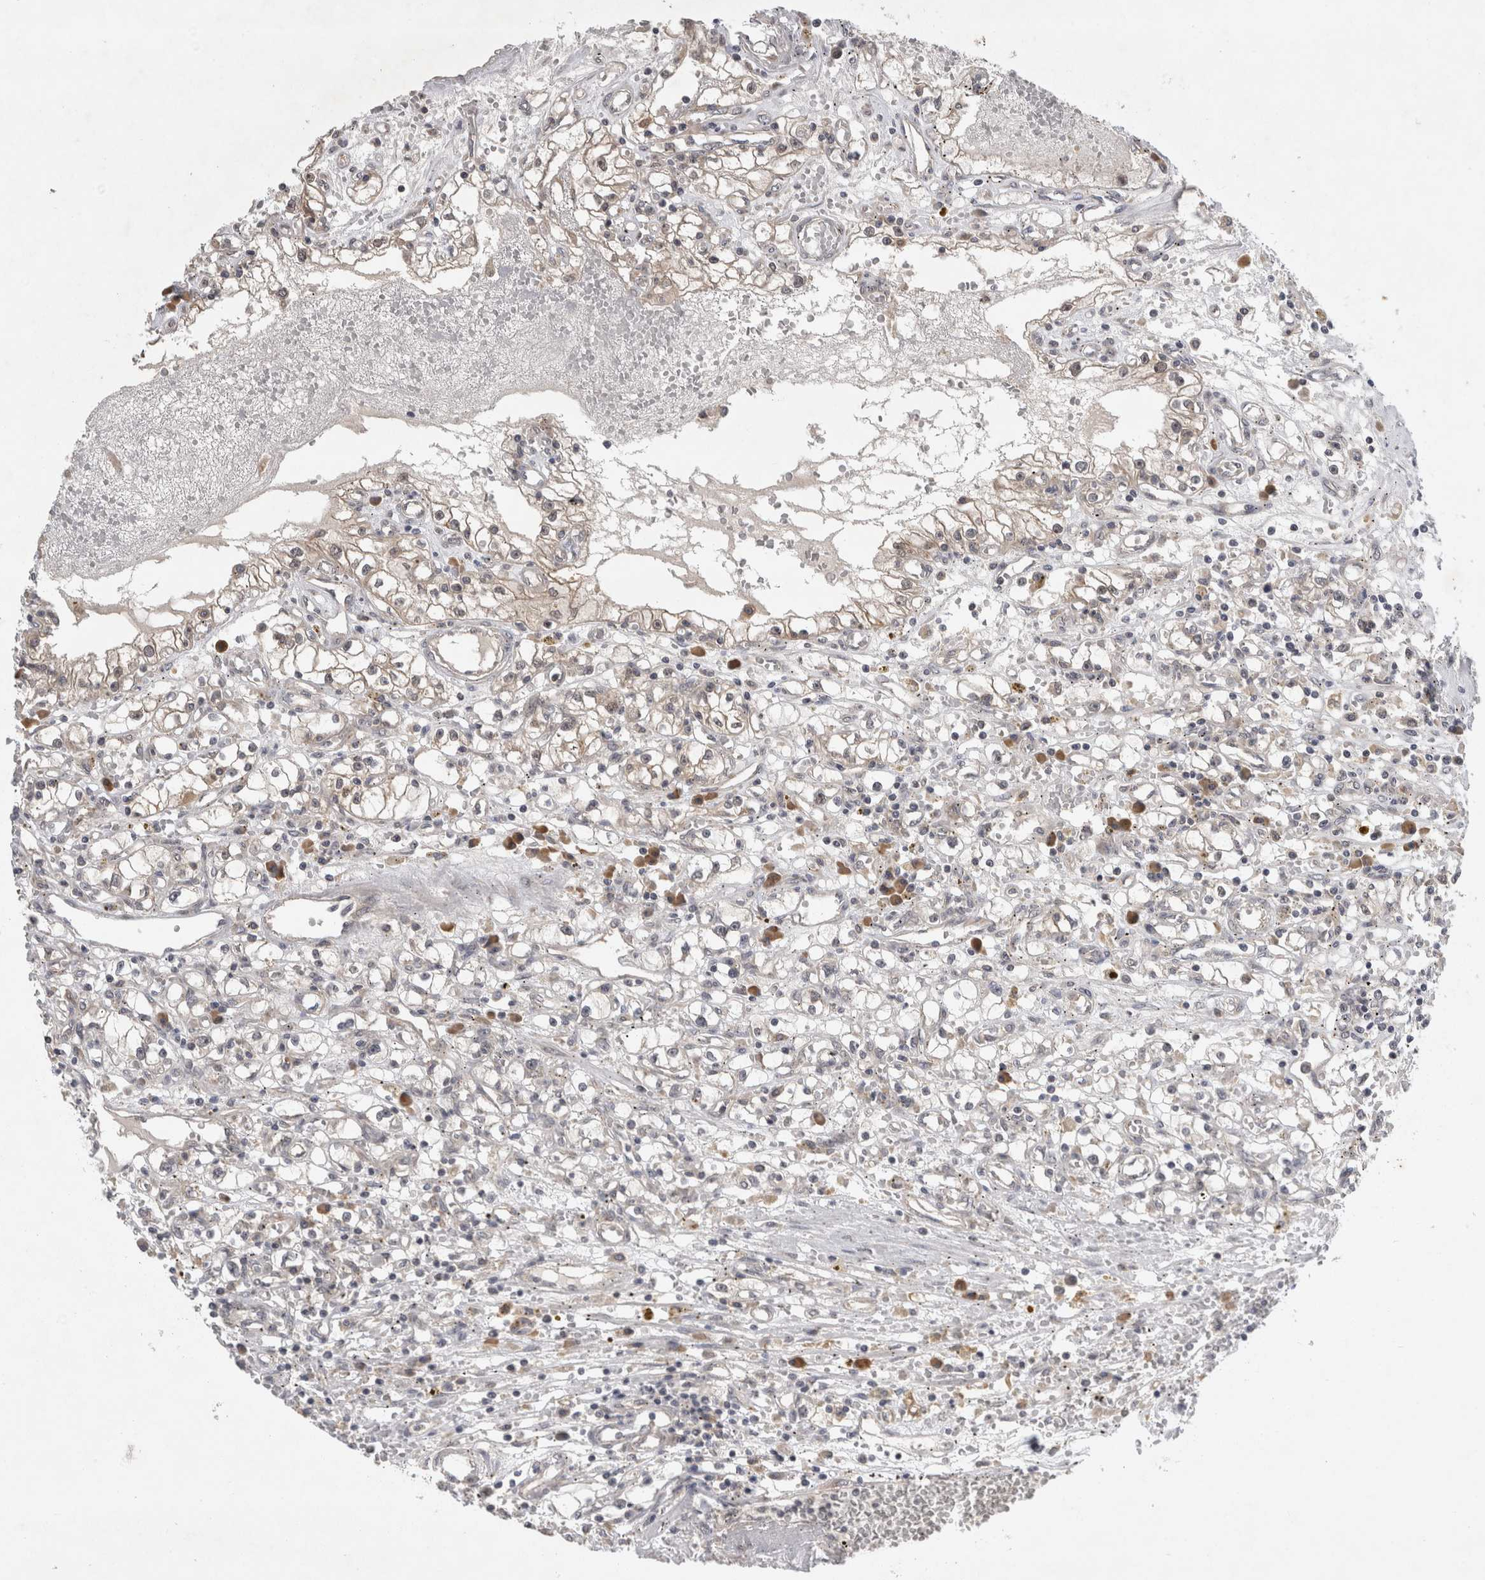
{"staining": {"intensity": "negative", "quantity": "none", "location": "none"}, "tissue": "renal cancer", "cell_type": "Tumor cells", "image_type": "cancer", "snomed": [{"axis": "morphology", "description": "Adenocarcinoma, NOS"}, {"axis": "topography", "description": "Kidney"}], "caption": "DAB immunohistochemical staining of renal cancer (adenocarcinoma) displays no significant positivity in tumor cells.", "gene": "AASDHPPT", "patient": {"sex": "male", "age": 56}}